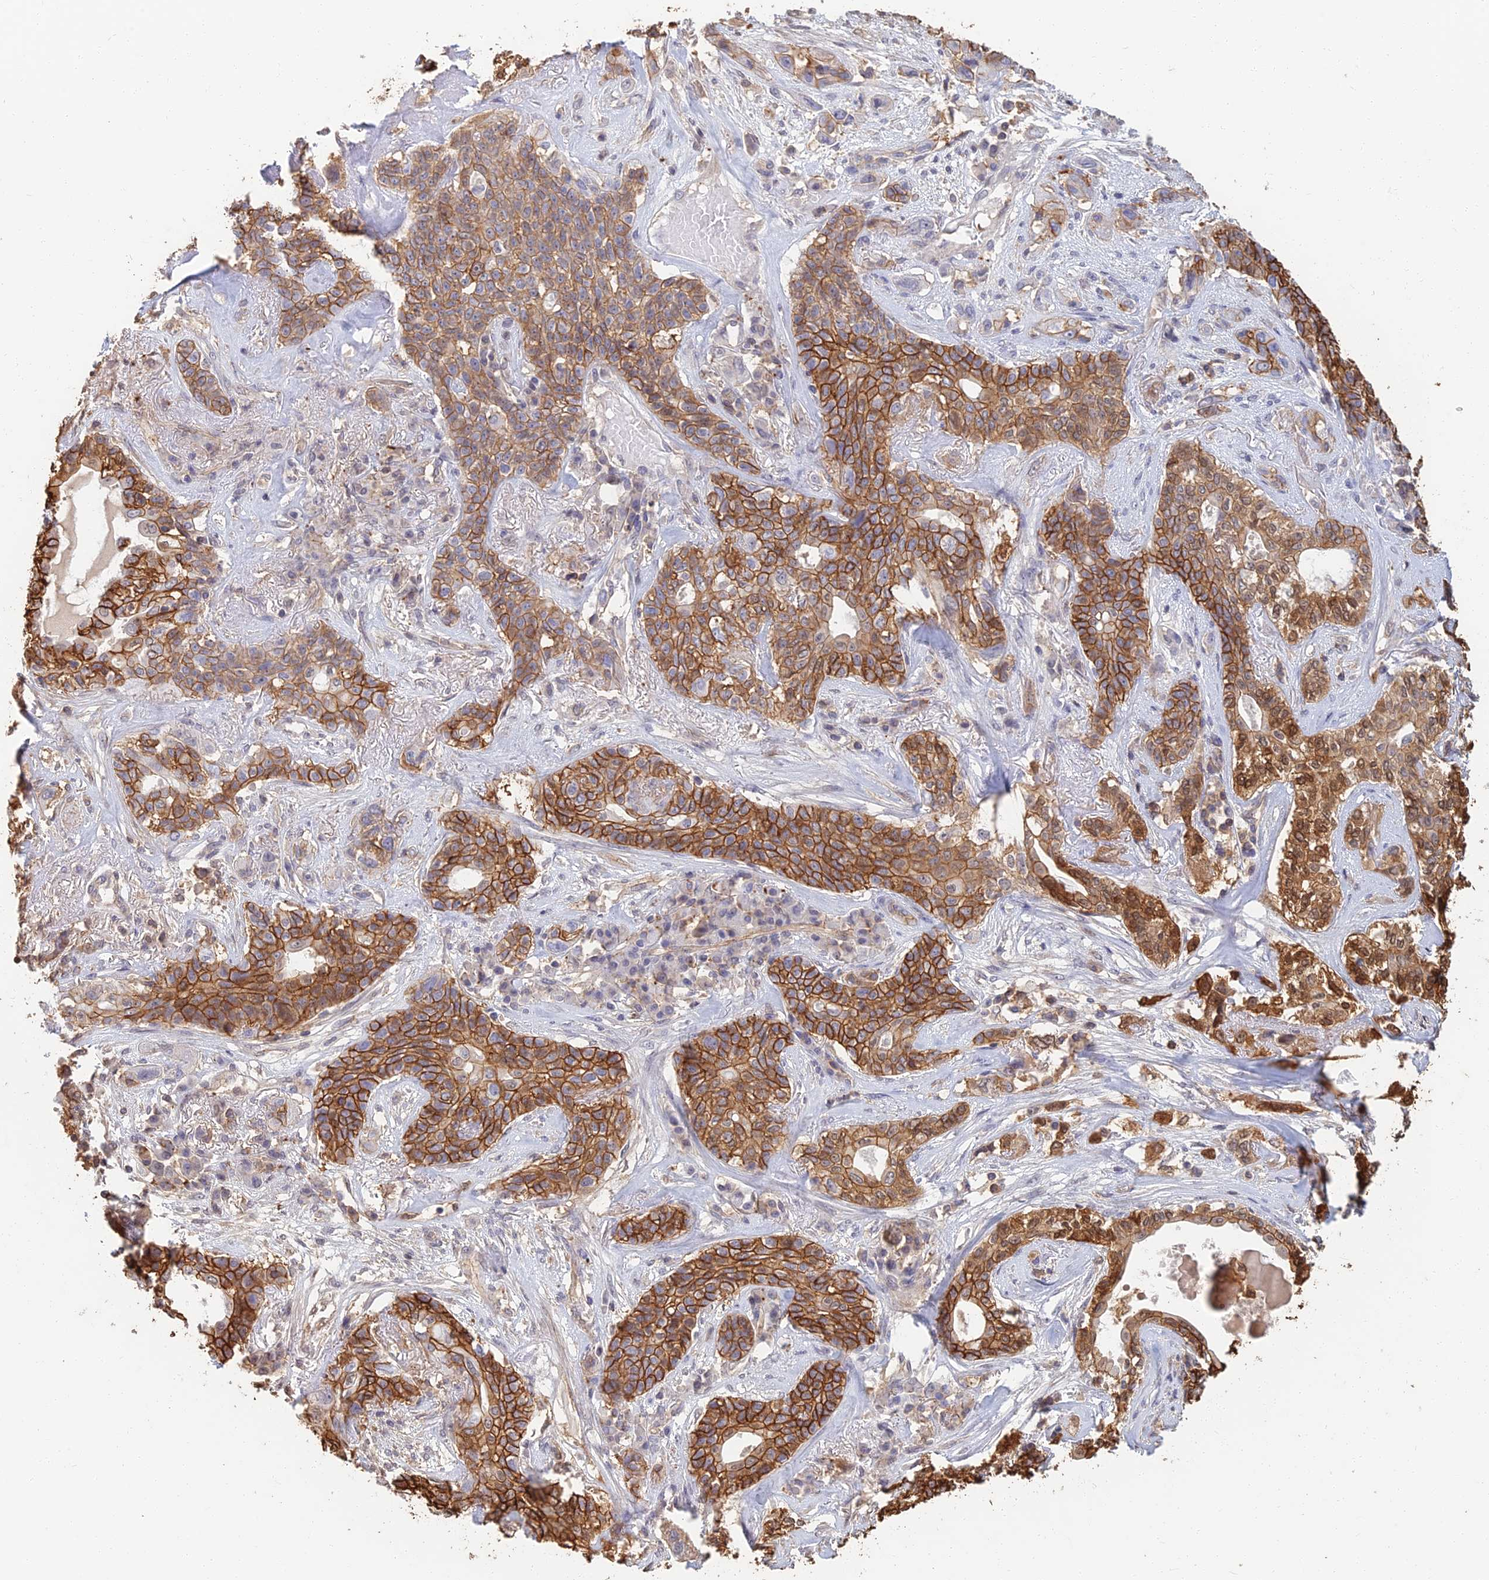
{"staining": {"intensity": "strong", "quantity": "25%-75%", "location": "cytoplasmic/membranous"}, "tissue": "lung cancer", "cell_type": "Tumor cells", "image_type": "cancer", "snomed": [{"axis": "morphology", "description": "Squamous cell carcinoma, NOS"}, {"axis": "topography", "description": "Lung"}], "caption": "A brown stain labels strong cytoplasmic/membranous staining of a protein in lung cancer tumor cells.", "gene": "LRRN3", "patient": {"sex": "female", "age": 70}}